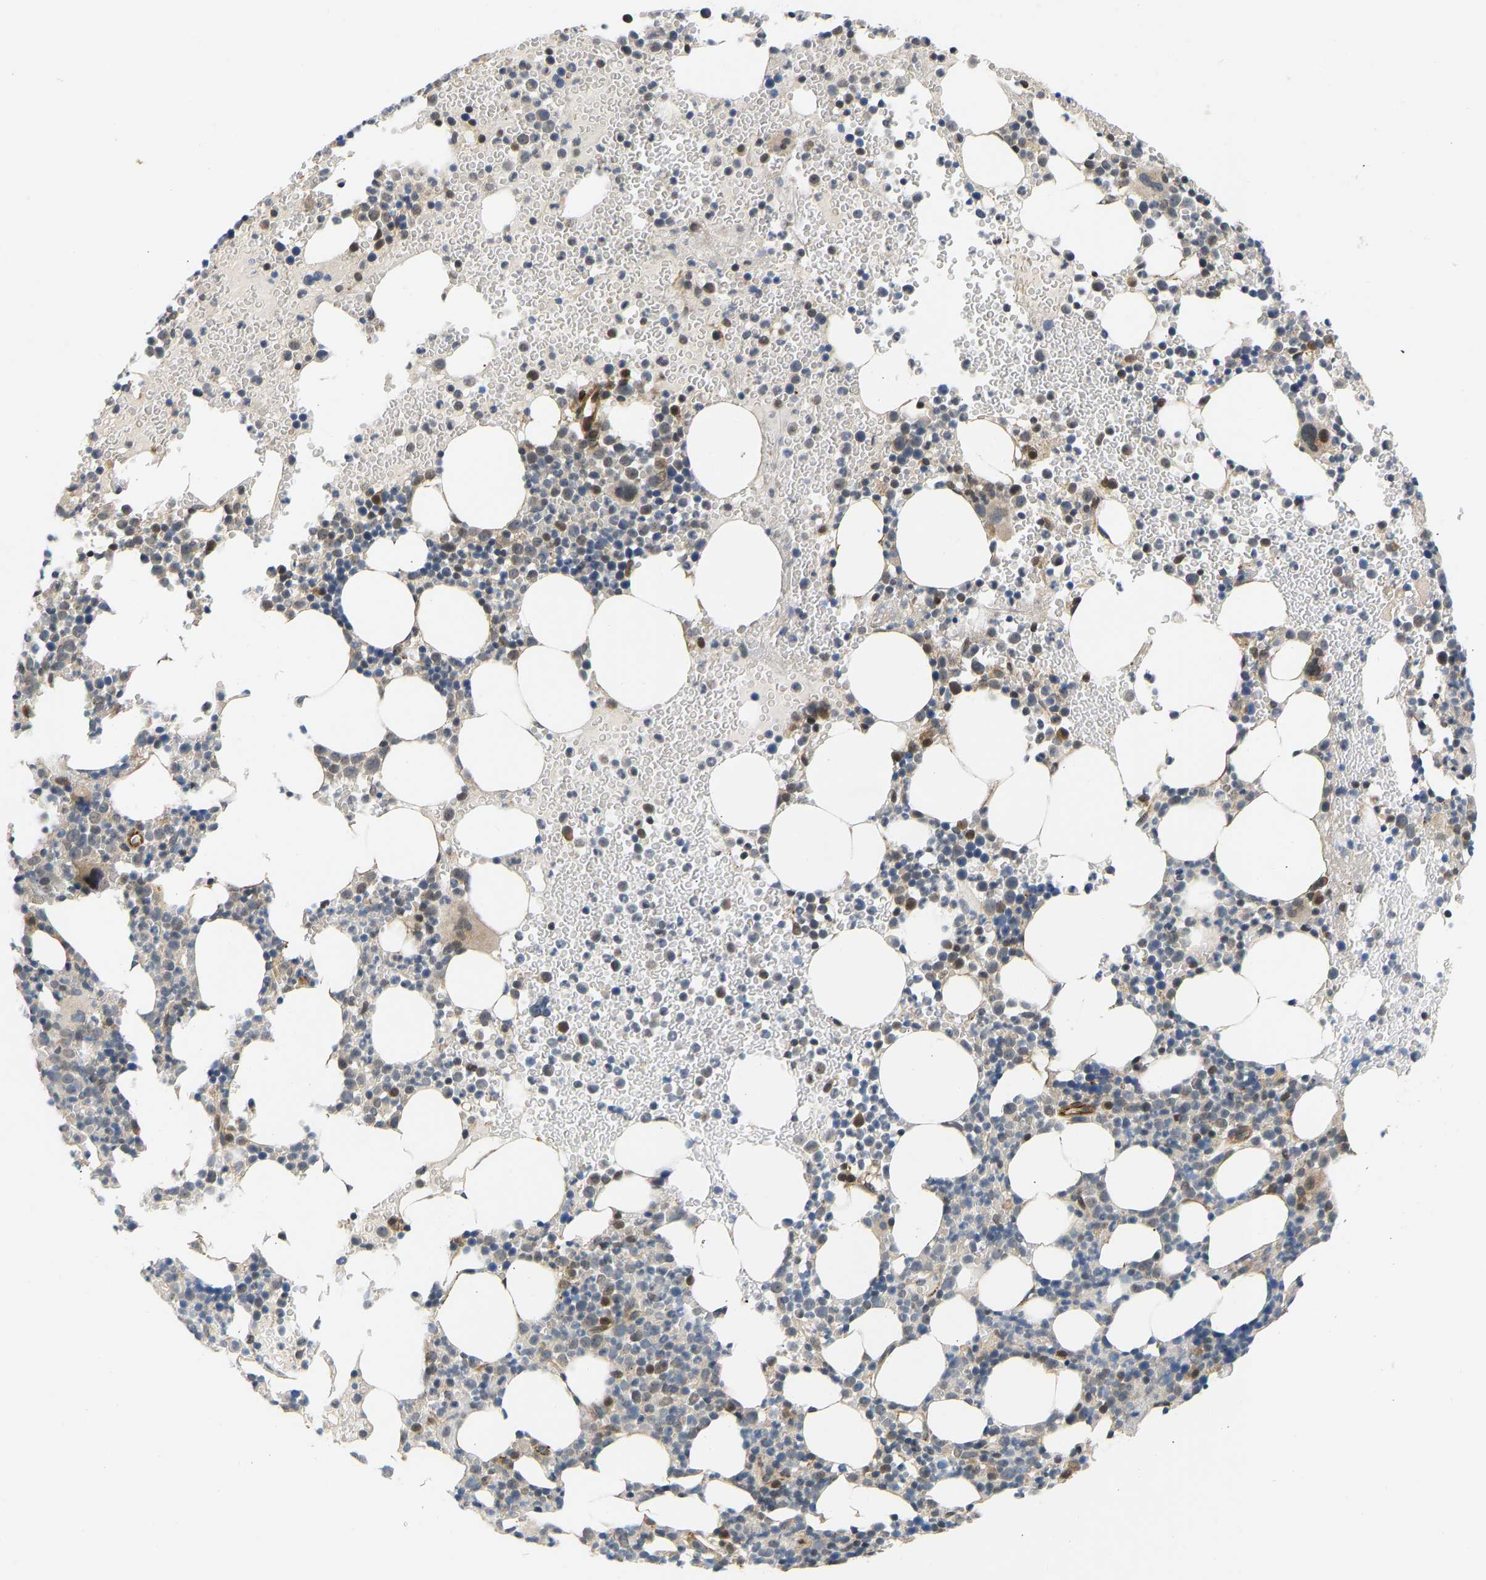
{"staining": {"intensity": "moderate", "quantity": "<25%", "location": "cytoplasmic/membranous,nuclear"}, "tissue": "bone marrow", "cell_type": "Hematopoietic cells", "image_type": "normal", "snomed": [{"axis": "morphology", "description": "Normal tissue, NOS"}, {"axis": "morphology", "description": "Inflammation, NOS"}, {"axis": "topography", "description": "Bone marrow"}], "caption": "The immunohistochemical stain shows moderate cytoplasmic/membranous,nuclear staining in hematopoietic cells of normal bone marrow.", "gene": "BAG1", "patient": {"sex": "female", "age": 67}}